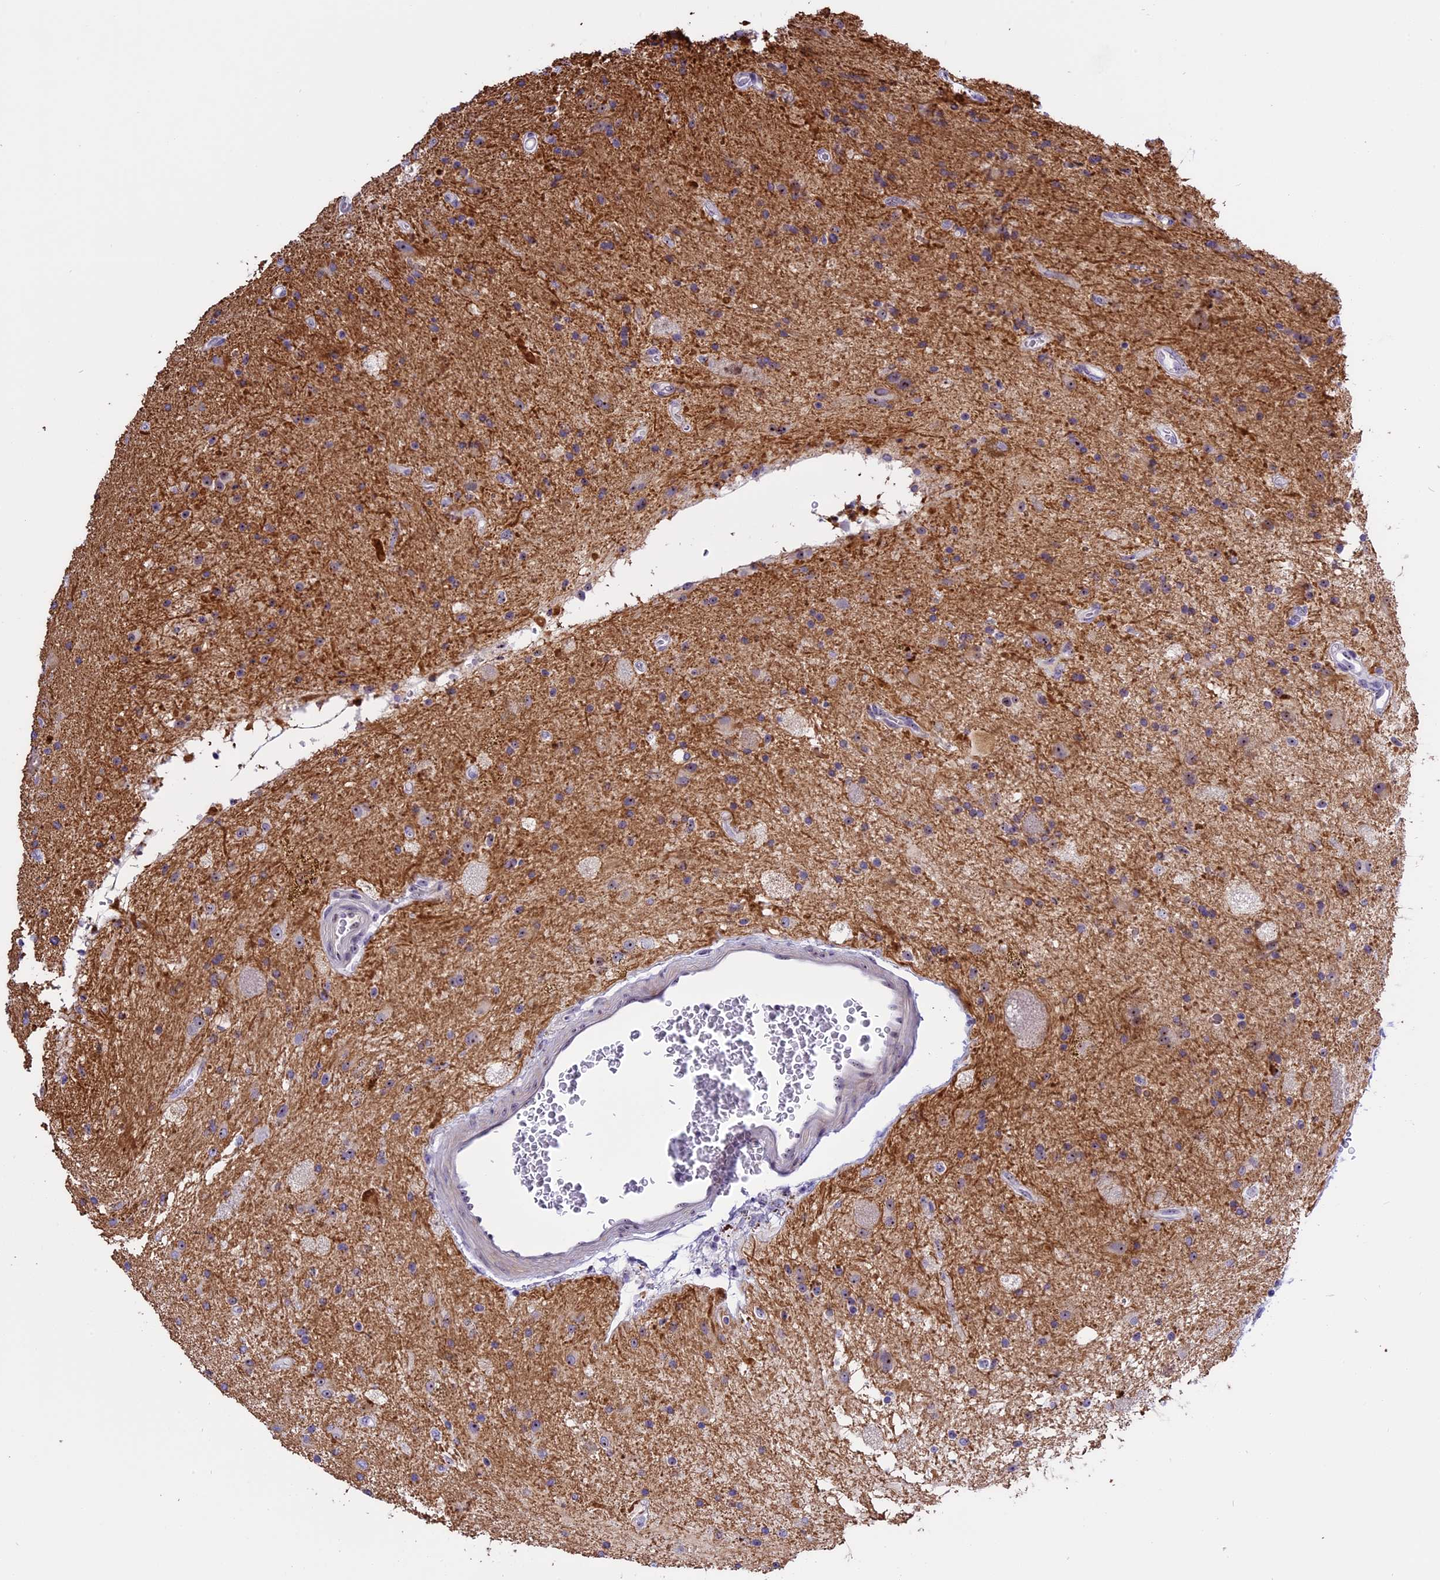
{"staining": {"intensity": "weak", "quantity": "25%-75%", "location": "nuclear"}, "tissue": "glioma", "cell_type": "Tumor cells", "image_type": "cancer", "snomed": [{"axis": "morphology", "description": "Glioma, malignant, High grade"}, {"axis": "topography", "description": "Brain"}], "caption": "Brown immunohistochemical staining in glioma reveals weak nuclear staining in about 25%-75% of tumor cells.", "gene": "TBL3", "patient": {"sex": "male", "age": 34}}